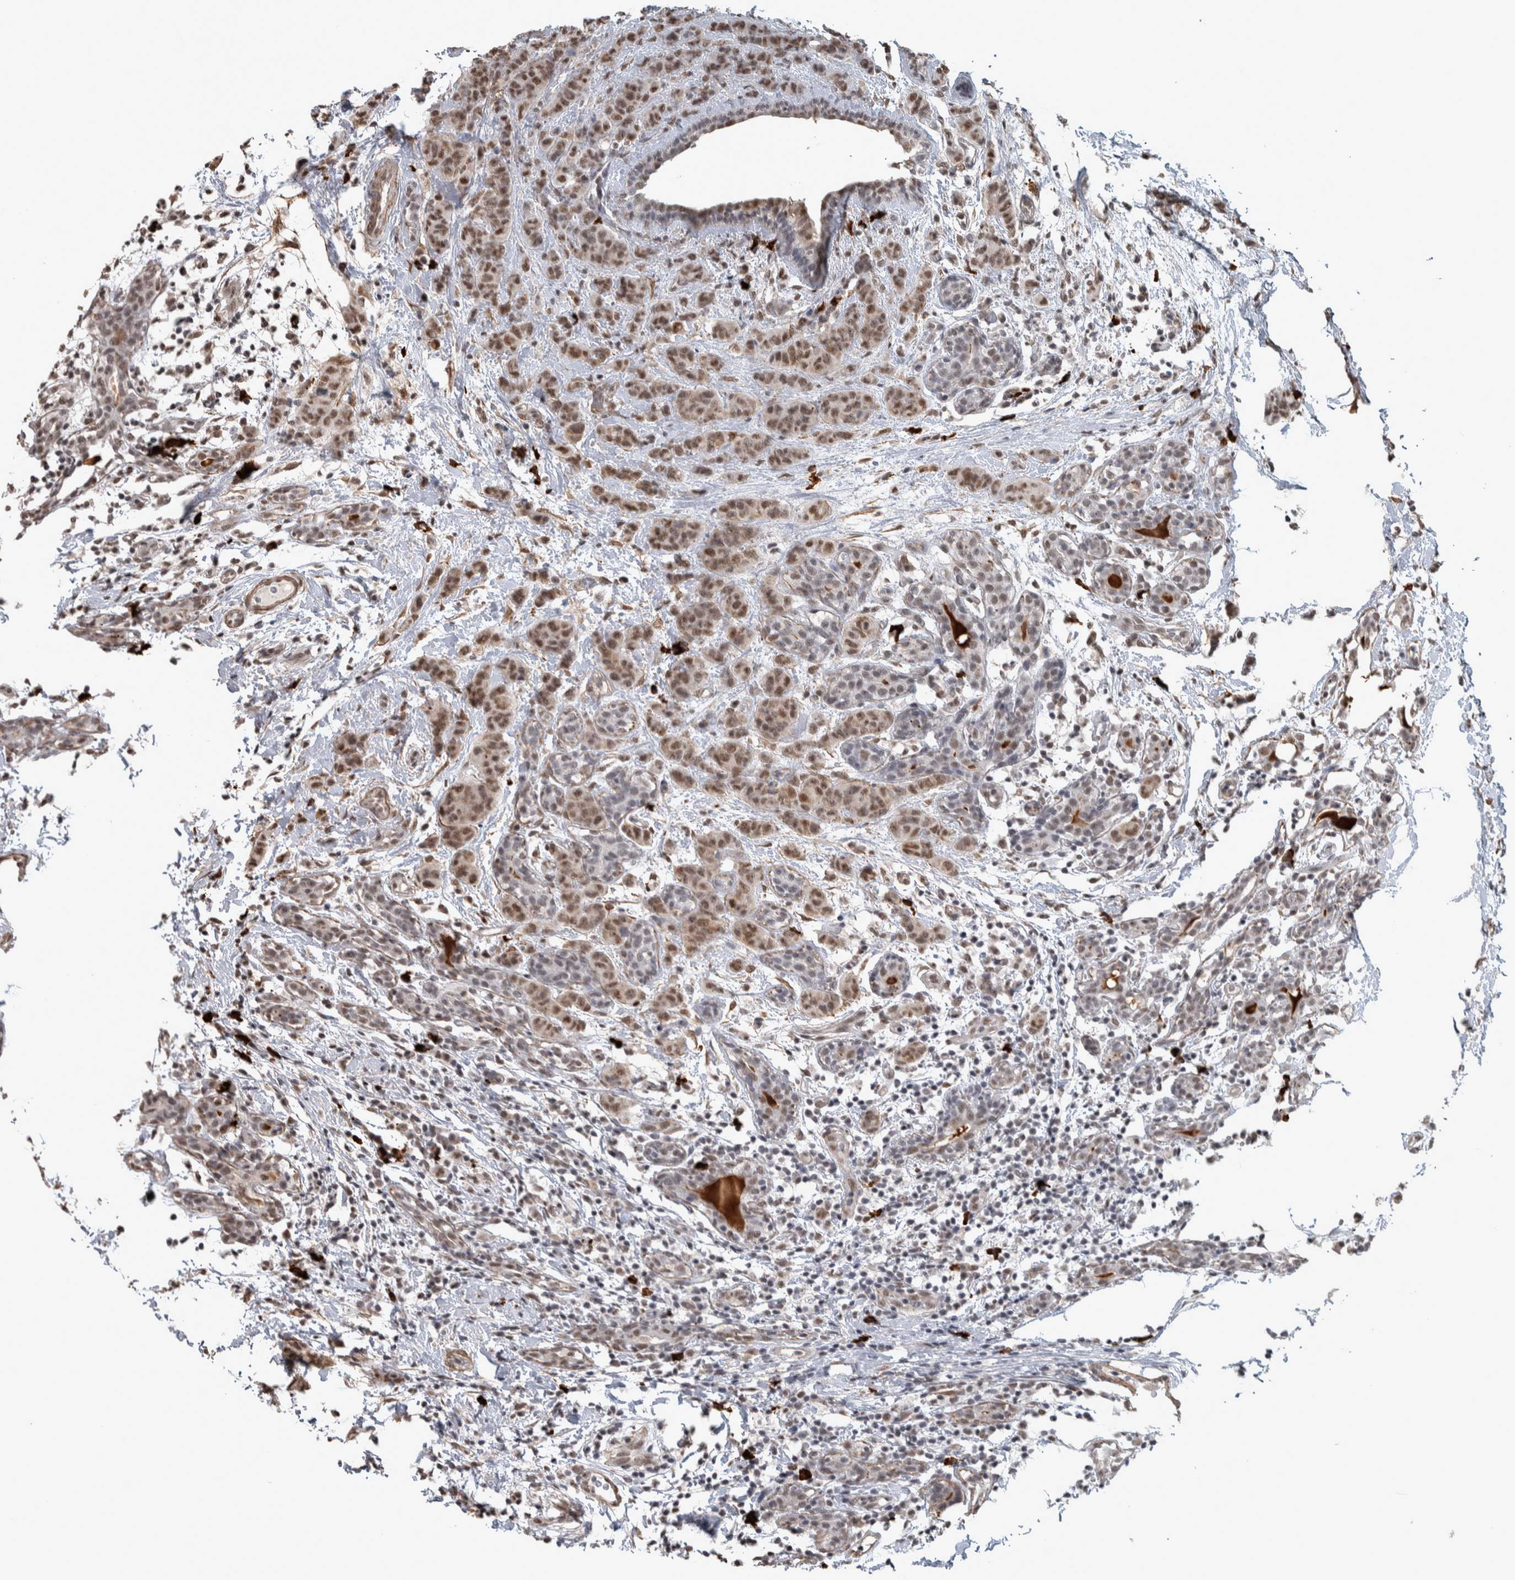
{"staining": {"intensity": "moderate", "quantity": ">75%", "location": "nuclear"}, "tissue": "breast cancer", "cell_type": "Tumor cells", "image_type": "cancer", "snomed": [{"axis": "morphology", "description": "Normal tissue, NOS"}, {"axis": "morphology", "description": "Duct carcinoma"}, {"axis": "topography", "description": "Breast"}], "caption": "Tumor cells reveal medium levels of moderate nuclear expression in about >75% of cells in human breast cancer. The protein is stained brown, and the nuclei are stained in blue (DAB (3,3'-diaminobenzidine) IHC with brightfield microscopy, high magnification).", "gene": "DDX42", "patient": {"sex": "female", "age": 40}}